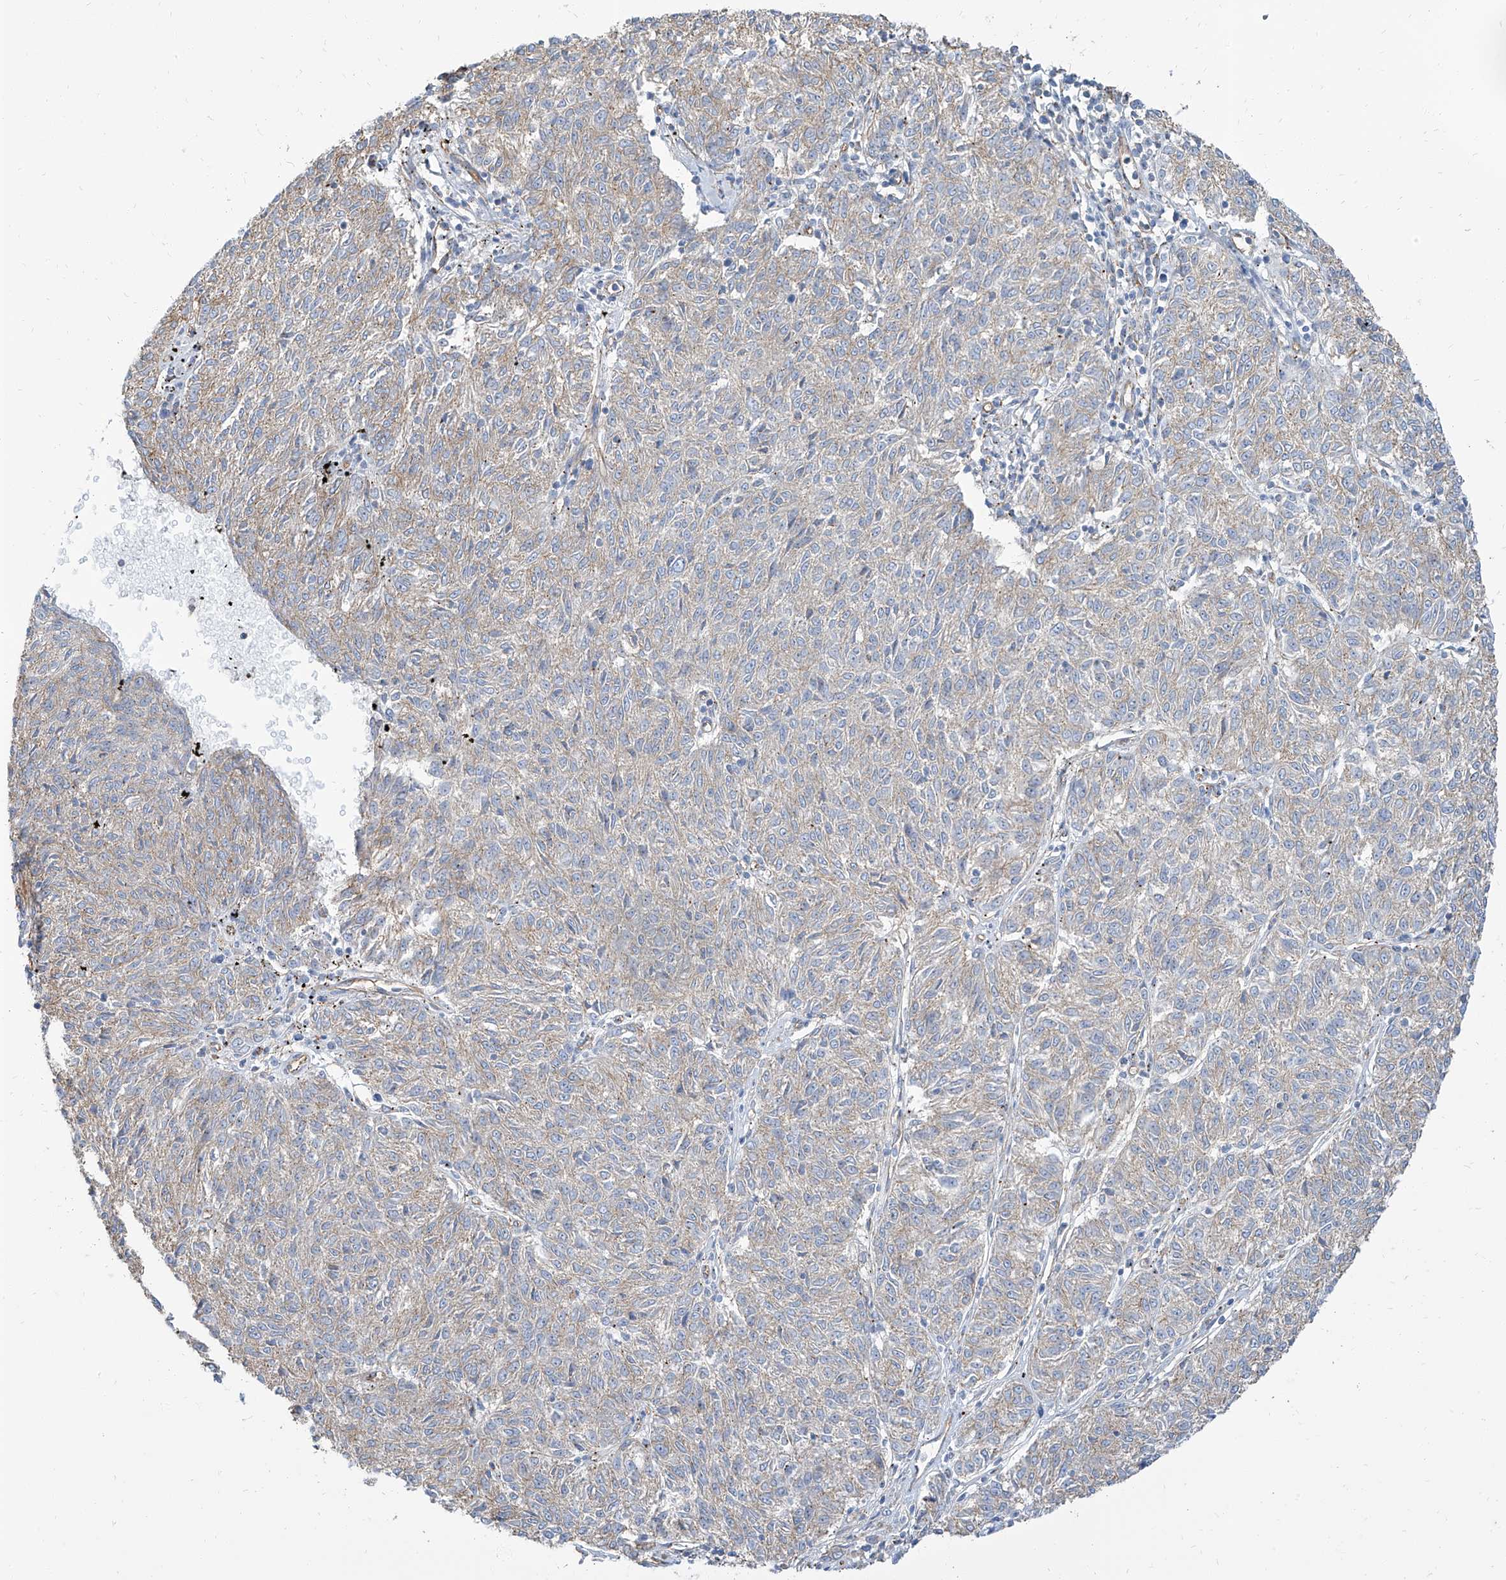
{"staining": {"intensity": "weak", "quantity": "25%-75%", "location": "cytoplasmic/membranous"}, "tissue": "melanoma", "cell_type": "Tumor cells", "image_type": "cancer", "snomed": [{"axis": "morphology", "description": "Malignant melanoma, NOS"}, {"axis": "topography", "description": "Skin"}], "caption": "Brown immunohistochemical staining in human melanoma shows weak cytoplasmic/membranous positivity in approximately 25%-75% of tumor cells.", "gene": "TXLNB", "patient": {"sex": "female", "age": 72}}